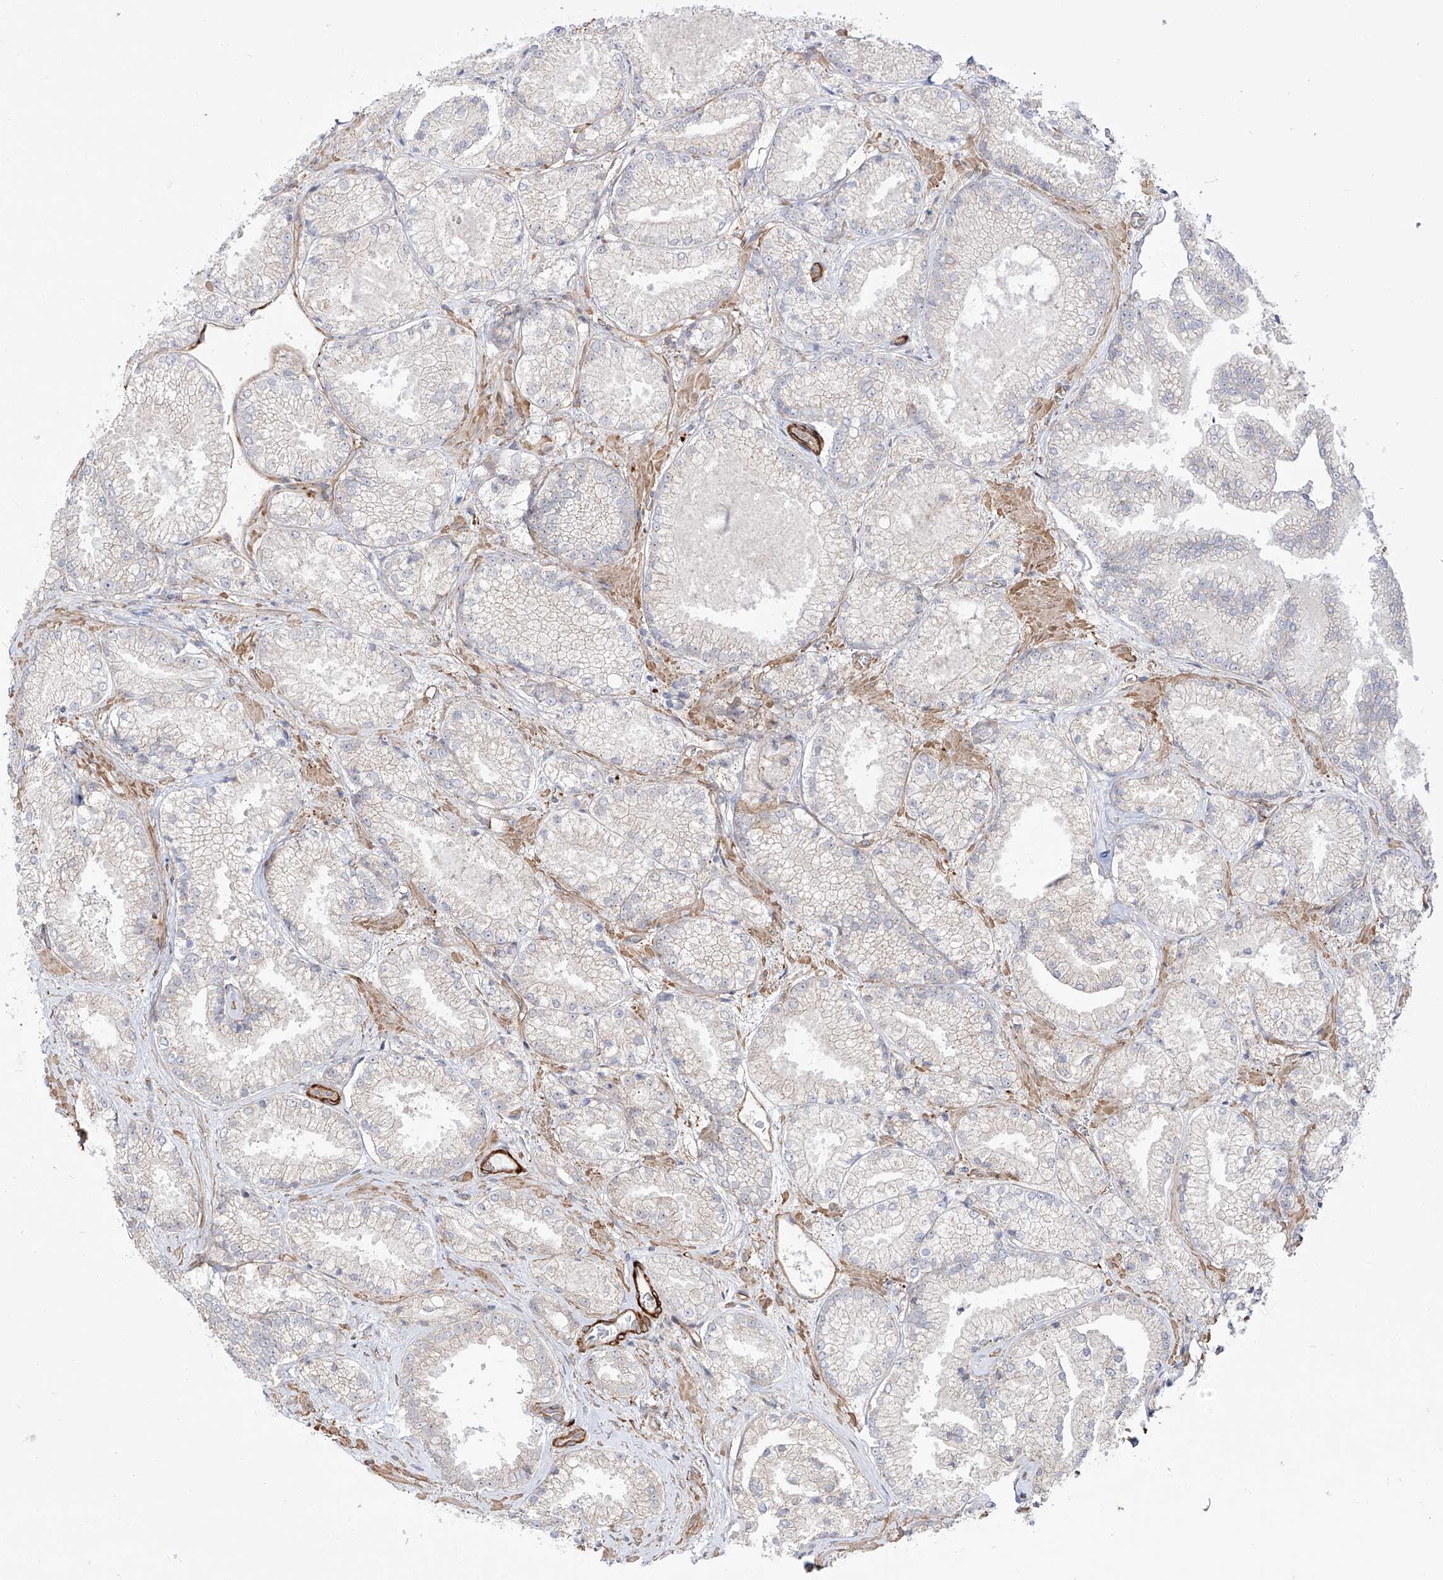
{"staining": {"intensity": "negative", "quantity": "none", "location": "none"}, "tissue": "prostate cancer", "cell_type": "Tumor cells", "image_type": "cancer", "snomed": [{"axis": "morphology", "description": "Adenocarcinoma, High grade"}, {"axis": "topography", "description": "Prostate"}], "caption": "Prostate adenocarcinoma (high-grade) was stained to show a protein in brown. There is no significant staining in tumor cells. Brightfield microscopy of IHC stained with DAB (brown) and hematoxylin (blue), captured at high magnification.", "gene": "ZNF180", "patient": {"sex": "male", "age": 73}}